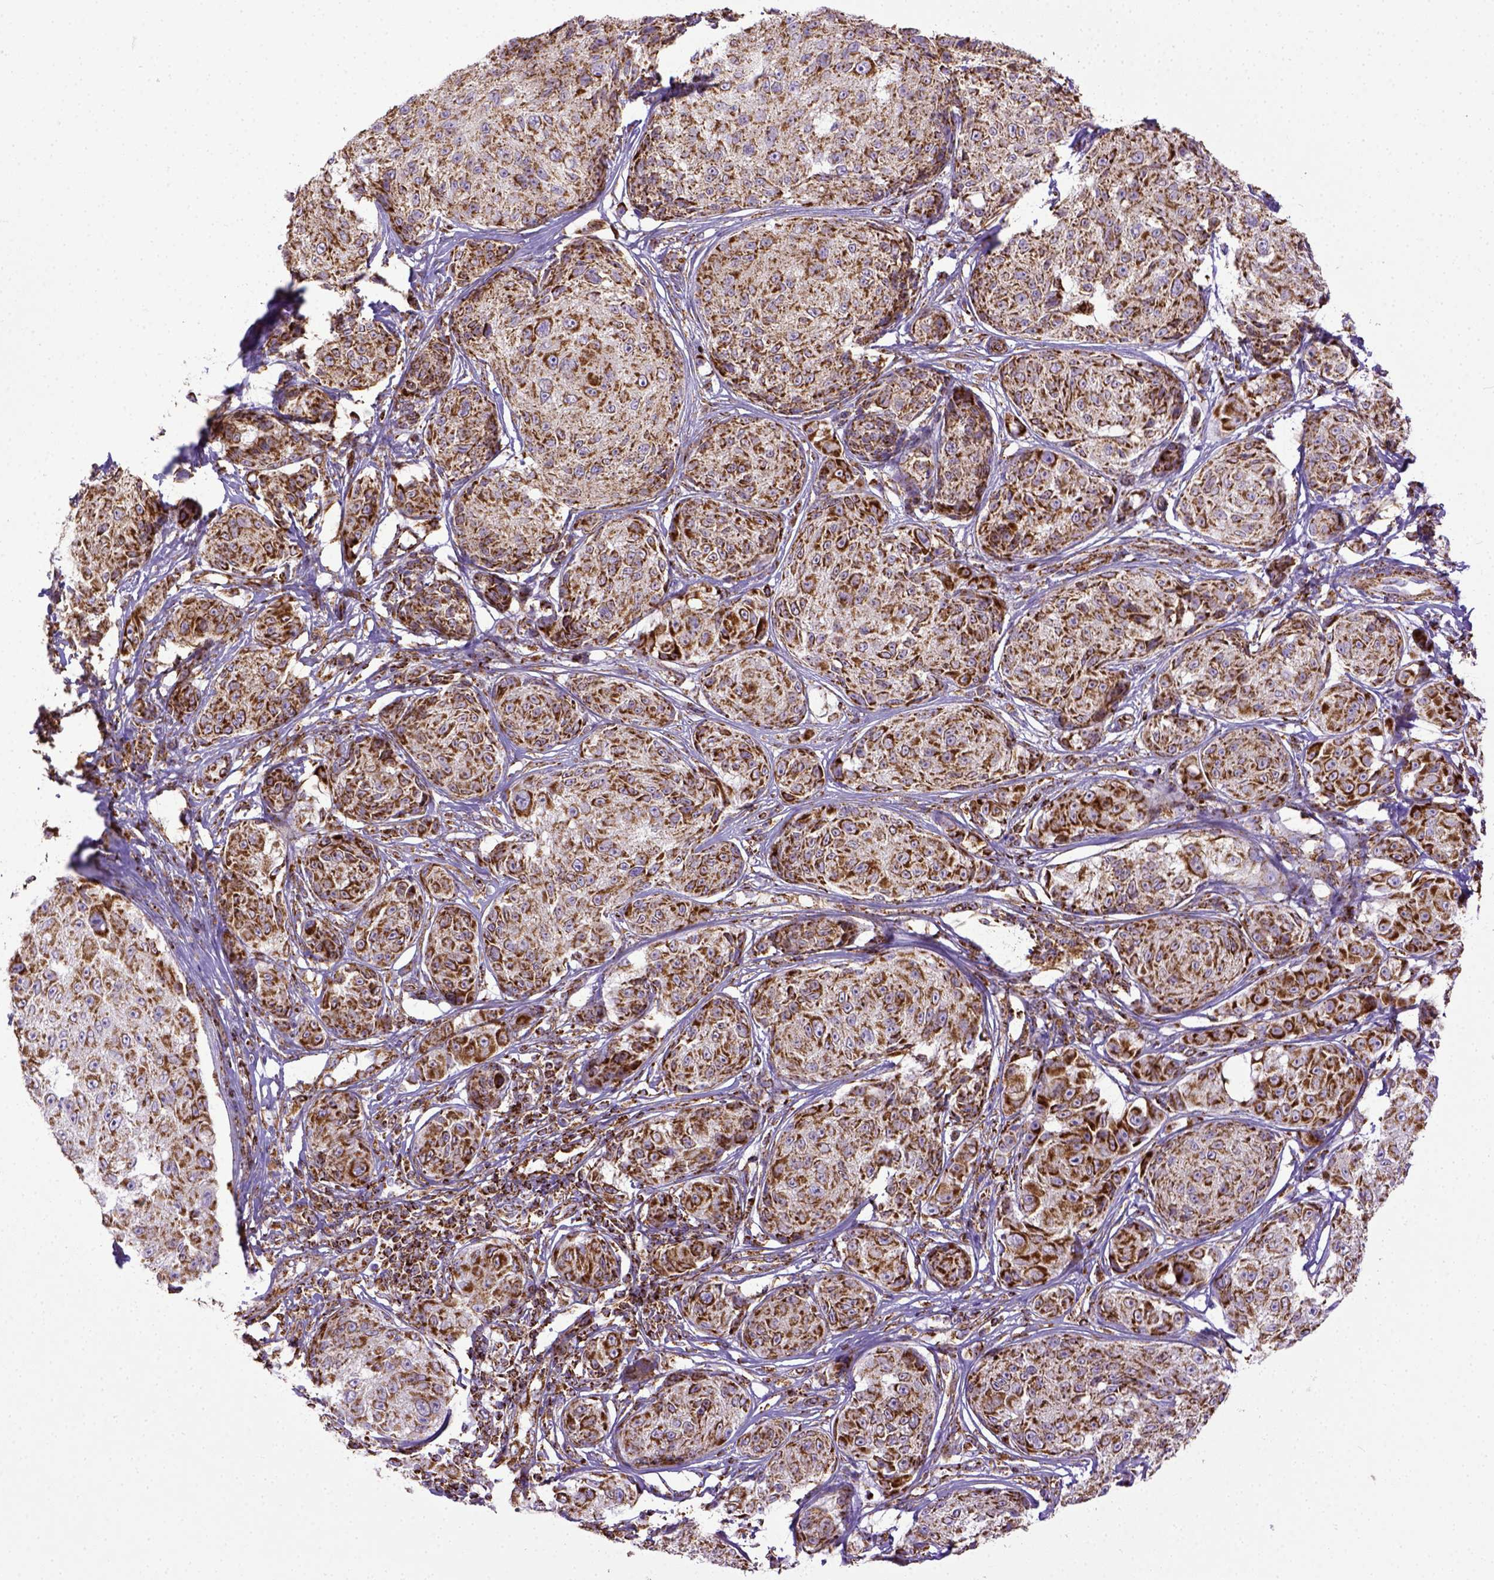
{"staining": {"intensity": "moderate", "quantity": ">75%", "location": "cytoplasmic/membranous"}, "tissue": "melanoma", "cell_type": "Tumor cells", "image_type": "cancer", "snomed": [{"axis": "morphology", "description": "Malignant melanoma, NOS"}, {"axis": "topography", "description": "Skin"}], "caption": "Immunohistochemical staining of human melanoma shows moderate cytoplasmic/membranous protein staining in about >75% of tumor cells.", "gene": "MT-CO1", "patient": {"sex": "male", "age": 61}}